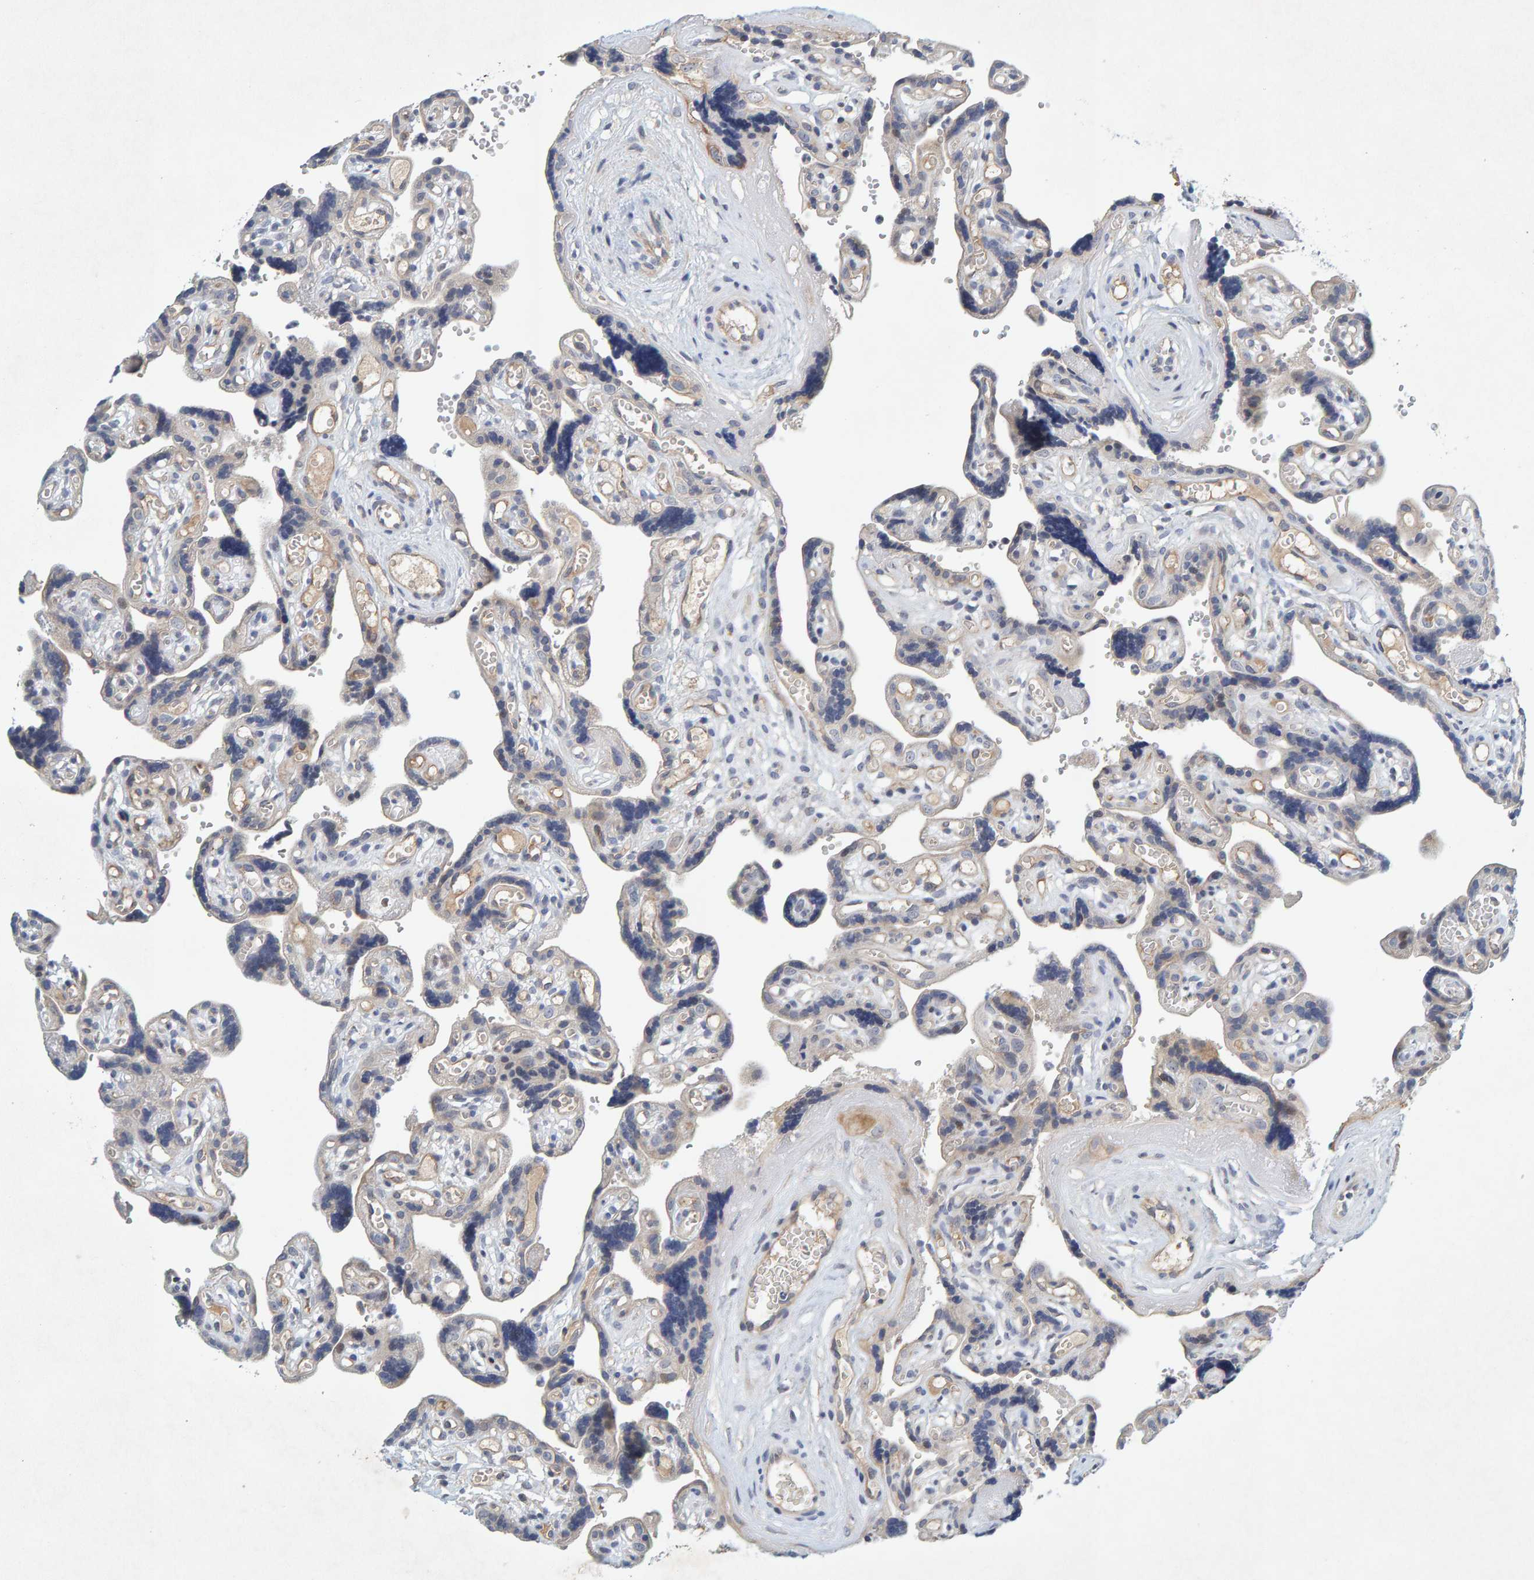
{"staining": {"intensity": "strong", "quantity": ">75%", "location": "cytoplasmic/membranous"}, "tissue": "placenta", "cell_type": "Decidual cells", "image_type": "normal", "snomed": [{"axis": "morphology", "description": "Normal tissue, NOS"}, {"axis": "topography", "description": "Placenta"}], "caption": "The photomicrograph exhibits a brown stain indicating the presence of a protein in the cytoplasmic/membranous of decidual cells in placenta.", "gene": "ZNF77", "patient": {"sex": "female", "age": 30}}